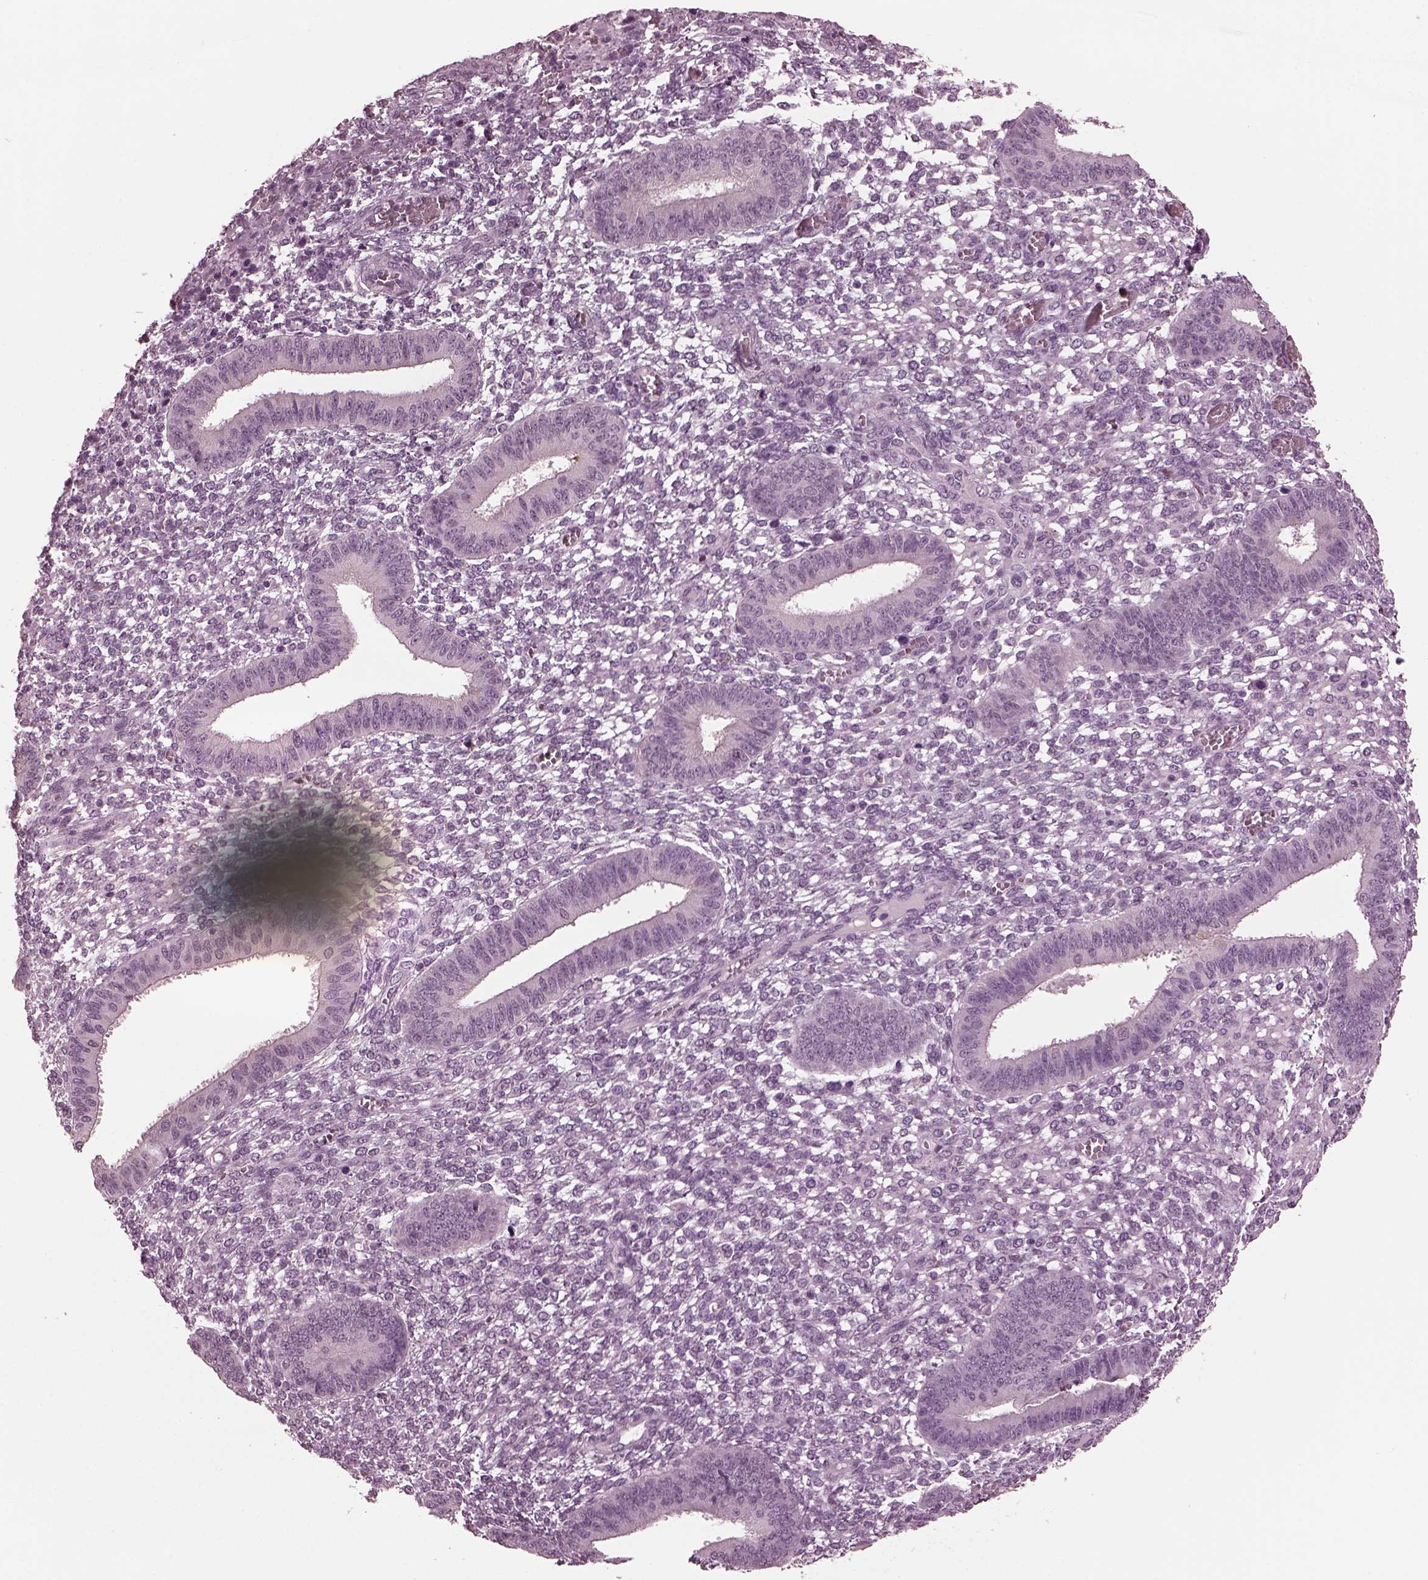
{"staining": {"intensity": "negative", "quantity": "none", "location": "none"}, "tissue": "endometrium", "cell_type": "Cells in endometrial stroma", "image_type": "normal", "snomed": [{"axis": "morphology", "description": "Normal tissue, NOS"}, {"axis": "topography", "description": "Endometrium"}], "caption": "Immunohistochemical staining of unremarkable human endometrium demonstrates no significant expression in cells in endometrial stroma.", "gene": "MIB2", "patient": {"sex": "female", "age": 42}}